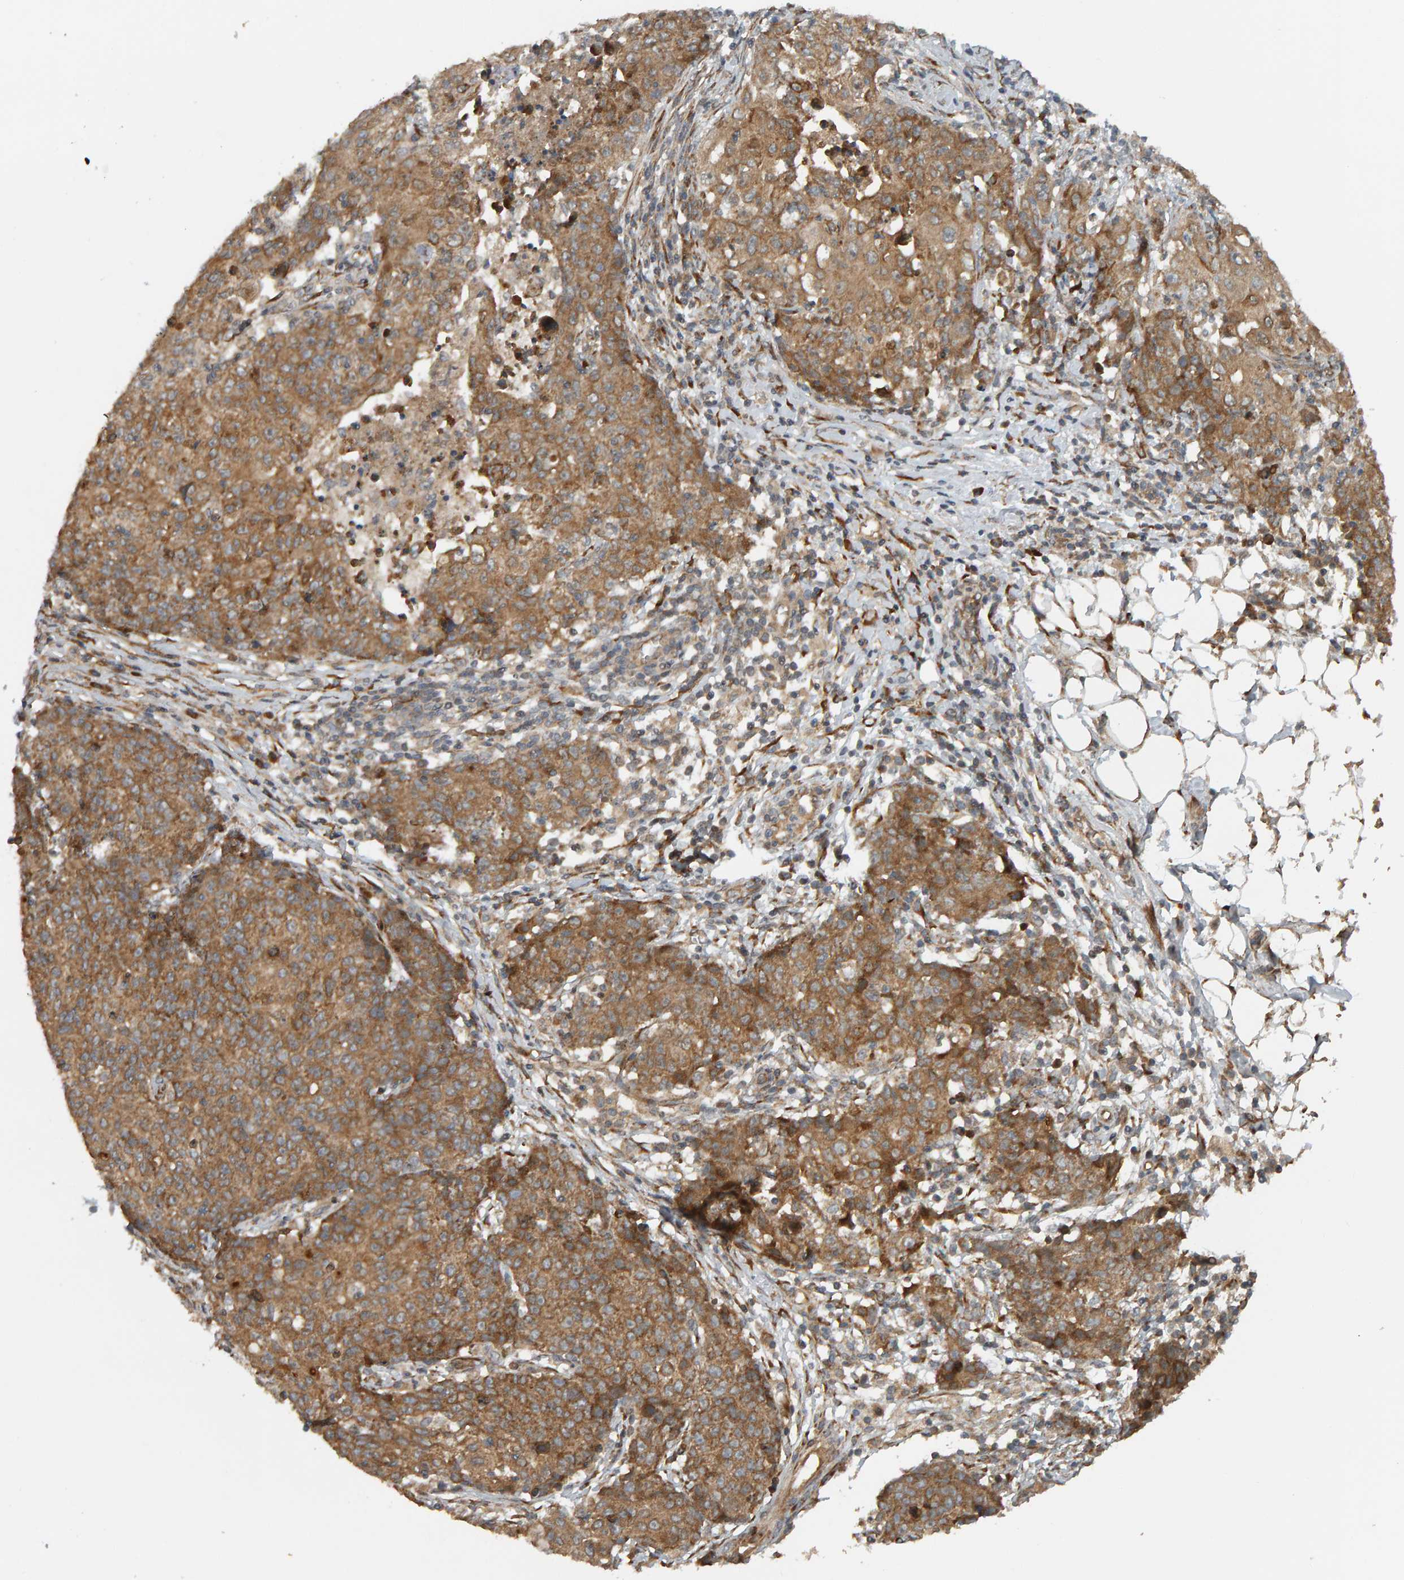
{"staining": {"intensity": "moderate", "quantity": ">75%", "location": "cytoplasmic/membranous"}, "tissue": "ovarian cancer", "cell_type": "Tumor cells", "image_type": "cancer", "snomed": [{"axis": "morphology", "description": "Carcinoma, endometroid"}, {"axis": "topography", "description": "Ovary"}], "caption": "A brown stain shows moderate cytoplasmic/membranous staining of a protein in ovarian cancer (endometroid carcinoma) tumor cells.", "gene": "ZFAND1", "patient": {"sex": "female", "age": 42}}